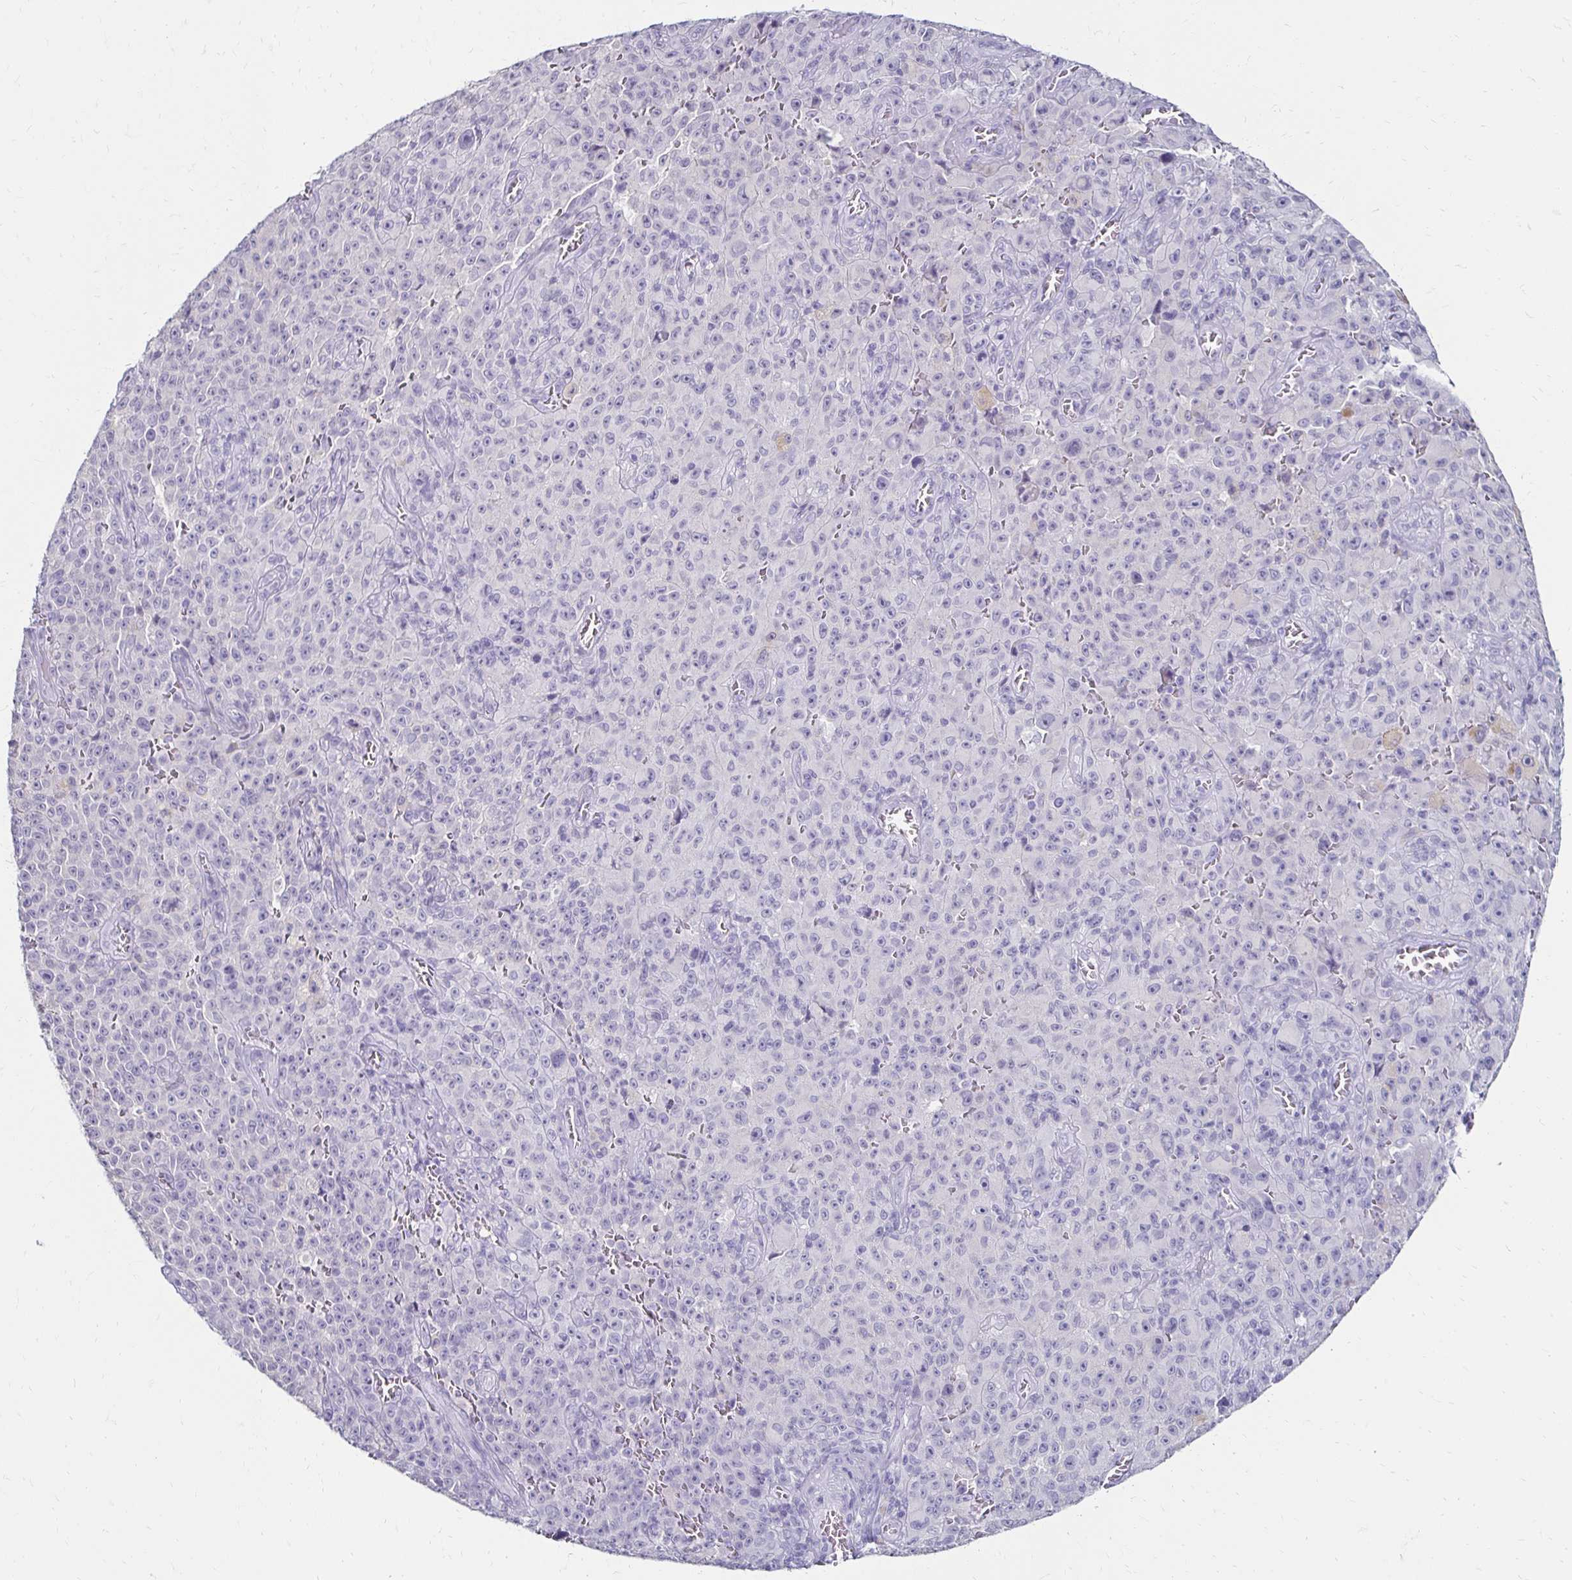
{"staining": {"intensity": "negative", "quantity": "none", "location": "none"}, "tissue": "melanoma", "cell_type": "Tumor cells", "image_type": "cancer", "snomed": [{"axis": "morphology", "description": "Malignant melanoma, NOS"}, {"axis": "topography", "description": "Skin"}], "caption": "Photomicrograph shows no protein expression in tumor cells of malignant melanoma tissue.", "gene": "TOMM34", "patient": {"sex": "female", "age": 82}}